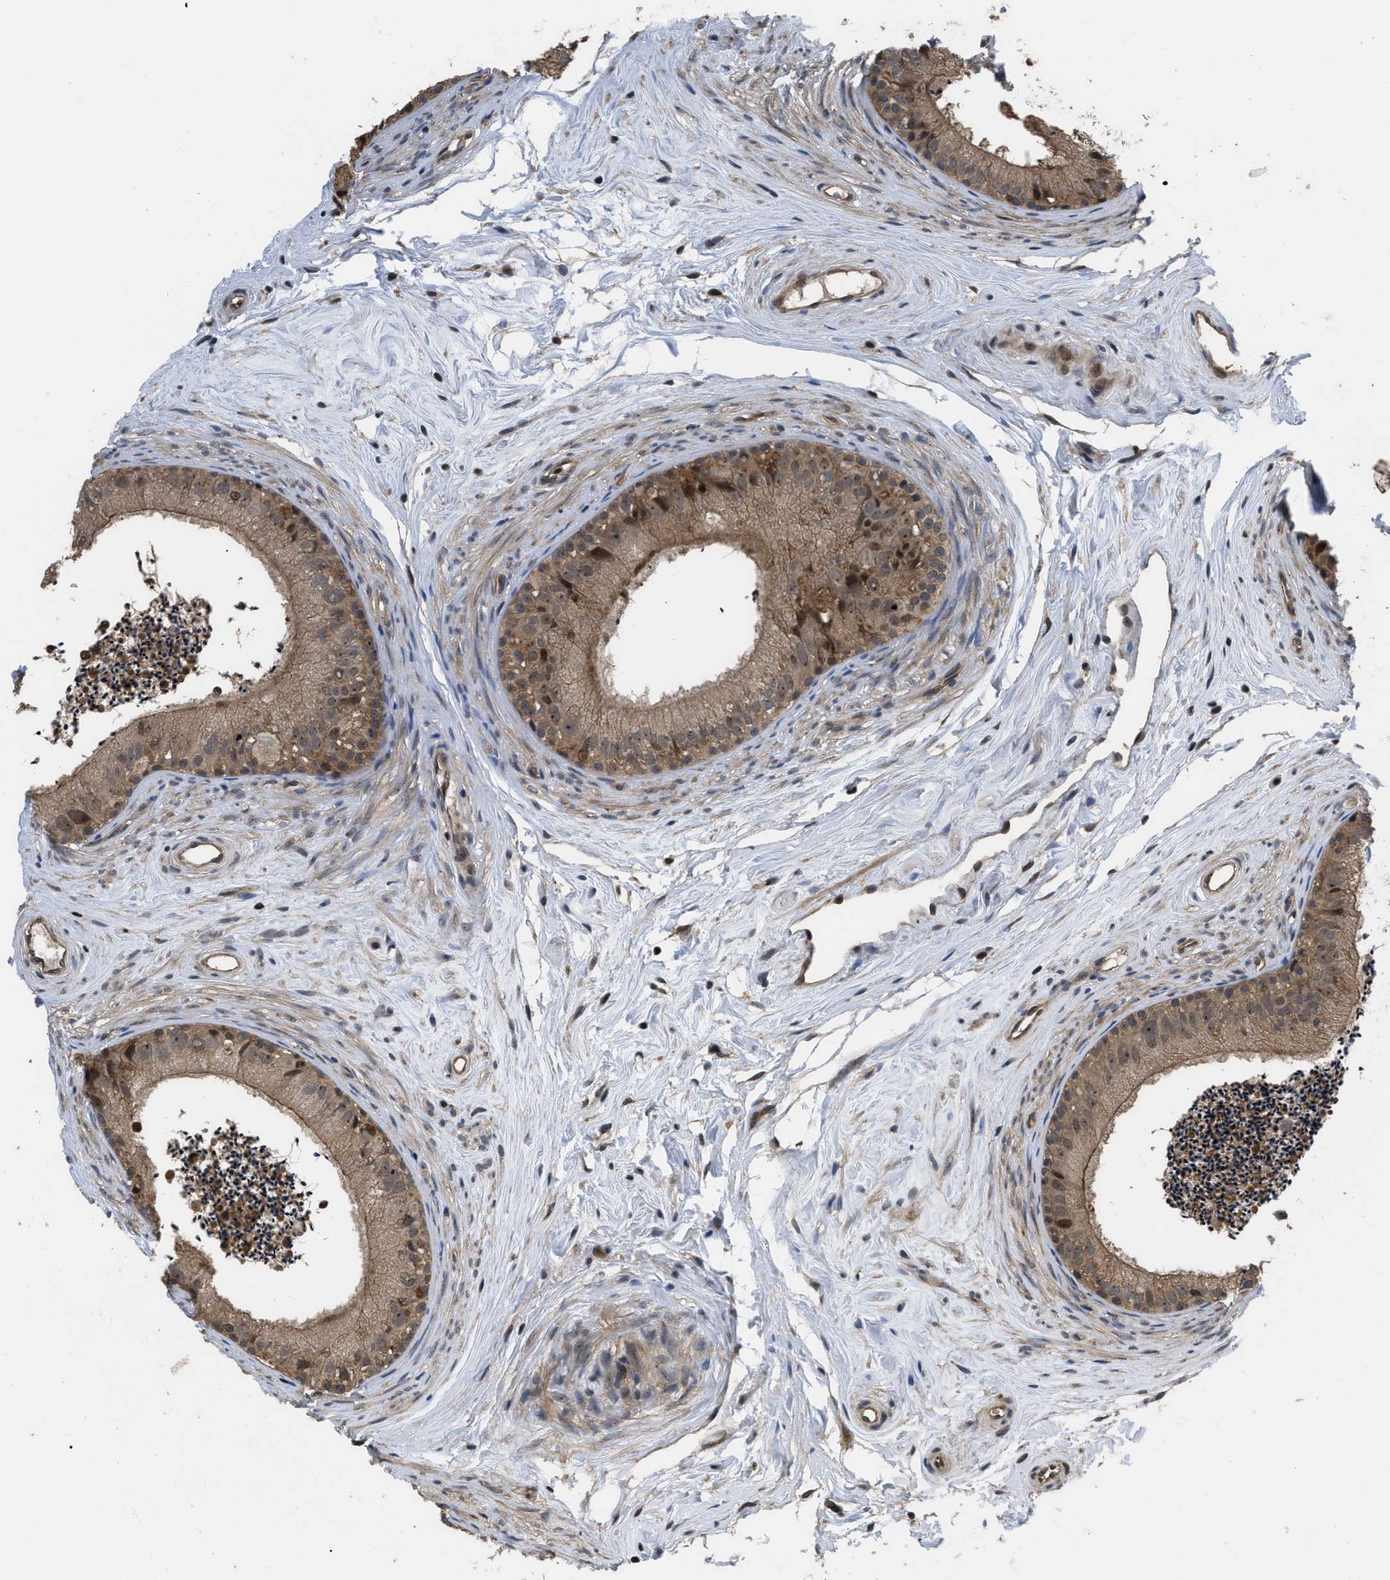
{"staining": {"intensity": "moderate", "quantity": ">75%", "location": "cytoplasmic/membranous"}, "tissue": "epididymis", "cell_type": "Glandular cells", "image_type": "normal", "snomed": [{"axis": "morphology", "description": "Normal tissue, NOS"}, {"axis": "topography", "description": "Epididymis"}], "caption": "Normal epididymis demonstrates moderate cytoplasmic/membranous positivity in about >75% of glandular cells (brown staining indicates protein expression, while blue staining denotes nuclei)..", "gene": "DNAJC14", "patient": {"sex": "male", "age": 56}}